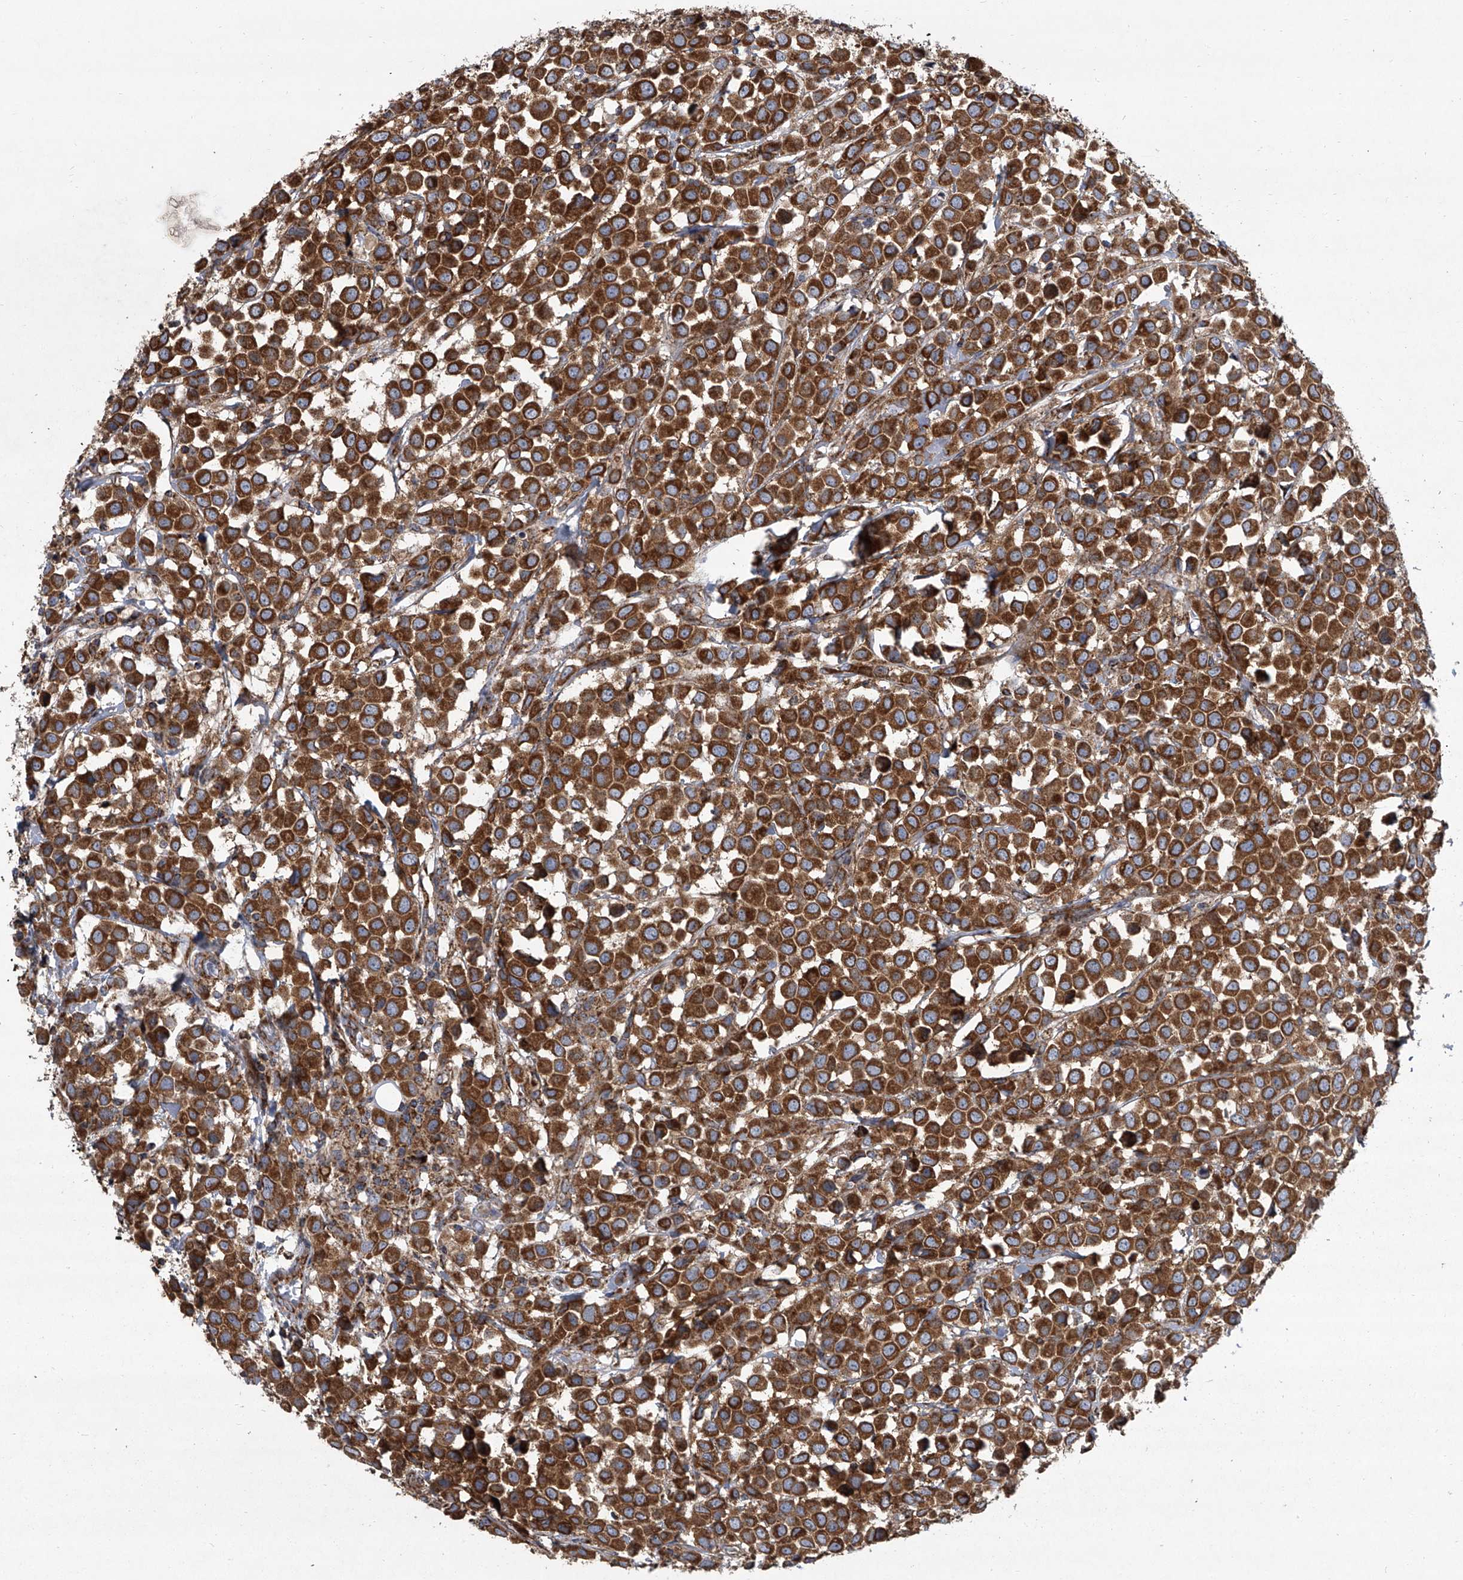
{"staining": {"intensity": "strong", "quantity": ">75%", "location": "cytoplasmic/membranous"}, "tissue": "breast cancer", "cell_type": "Tumor cells", "image_type": "cancer", "snomed": [{"axis": "morphology", "description": "Duct carcinoma"}, {"axis": "topography", "description": "Breast"}], "caption": "Protein staining shows strong cytoplasmic/membranous positivity in approximately >75% of tumor cells in breast cancer. The staining is performed using DAB brown chromogen to label protein expression. The nuclei are counter-stained blue using hematoxylin.", "gene": "ZC3H15", "patient": {"sex": "female", "age": 61}}